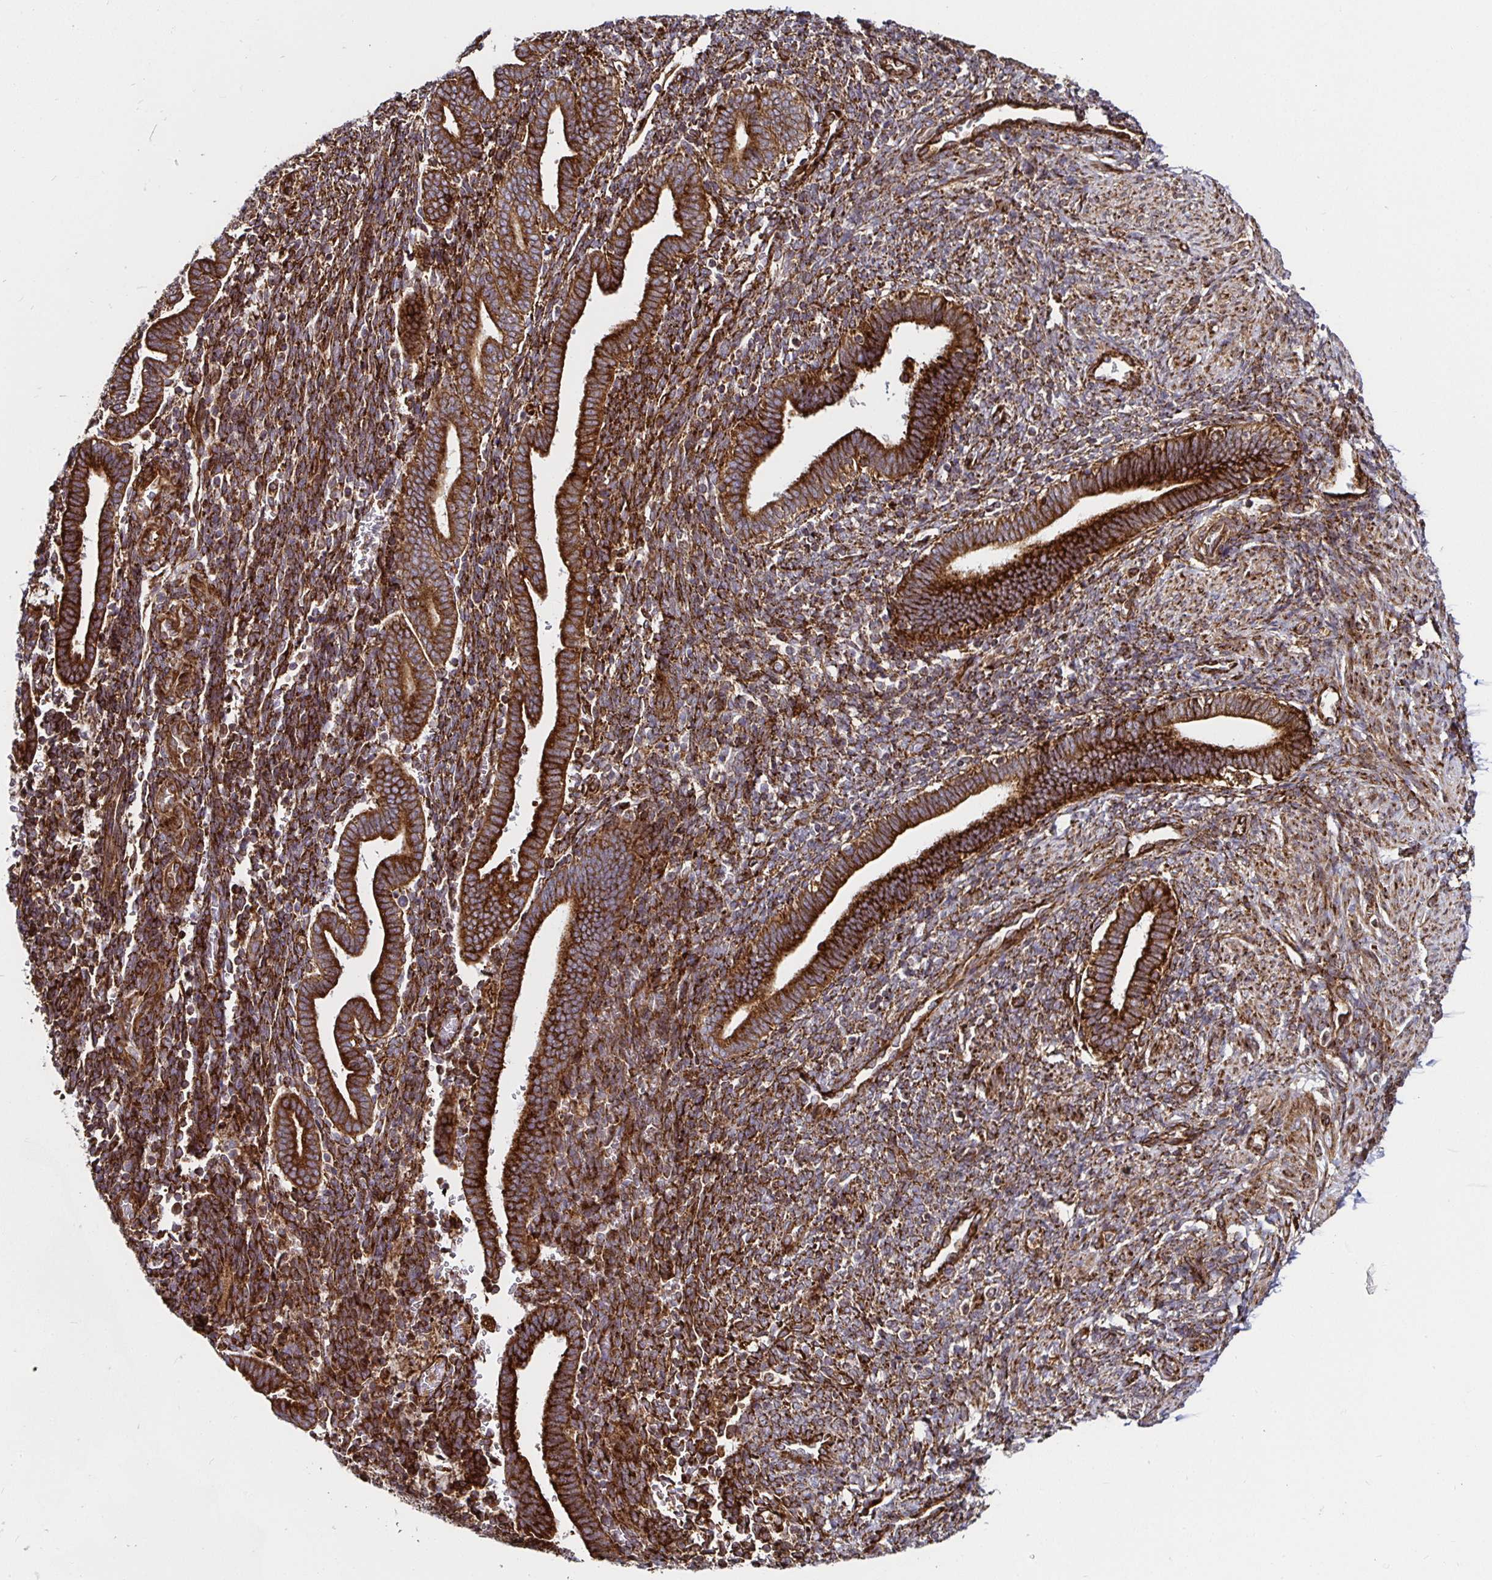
{"staining": {"intensity": "strong", "quantity": ">75%", "location": "cytoplasmic/membranous"}, "tissue": "endometrium", "cell_type": "Cells in endometrial stroma", "image_type": "normal", "snomed": [{"axis": "morphology", "description": "Normal tissue, NOS"}, {"axis": "topography", "description": "Endometrium"}], "caption": "DAB immunohistochemical staining of benign endometrium shows strong cytoplasmic/membranous protein expression in approximately >75% of cells in endometrial stroma. (DAB = brown stain, brightfield microscopy at high magnification).", "gene": "SMYD3", "patient": {"sex": "female", "age": 34}}